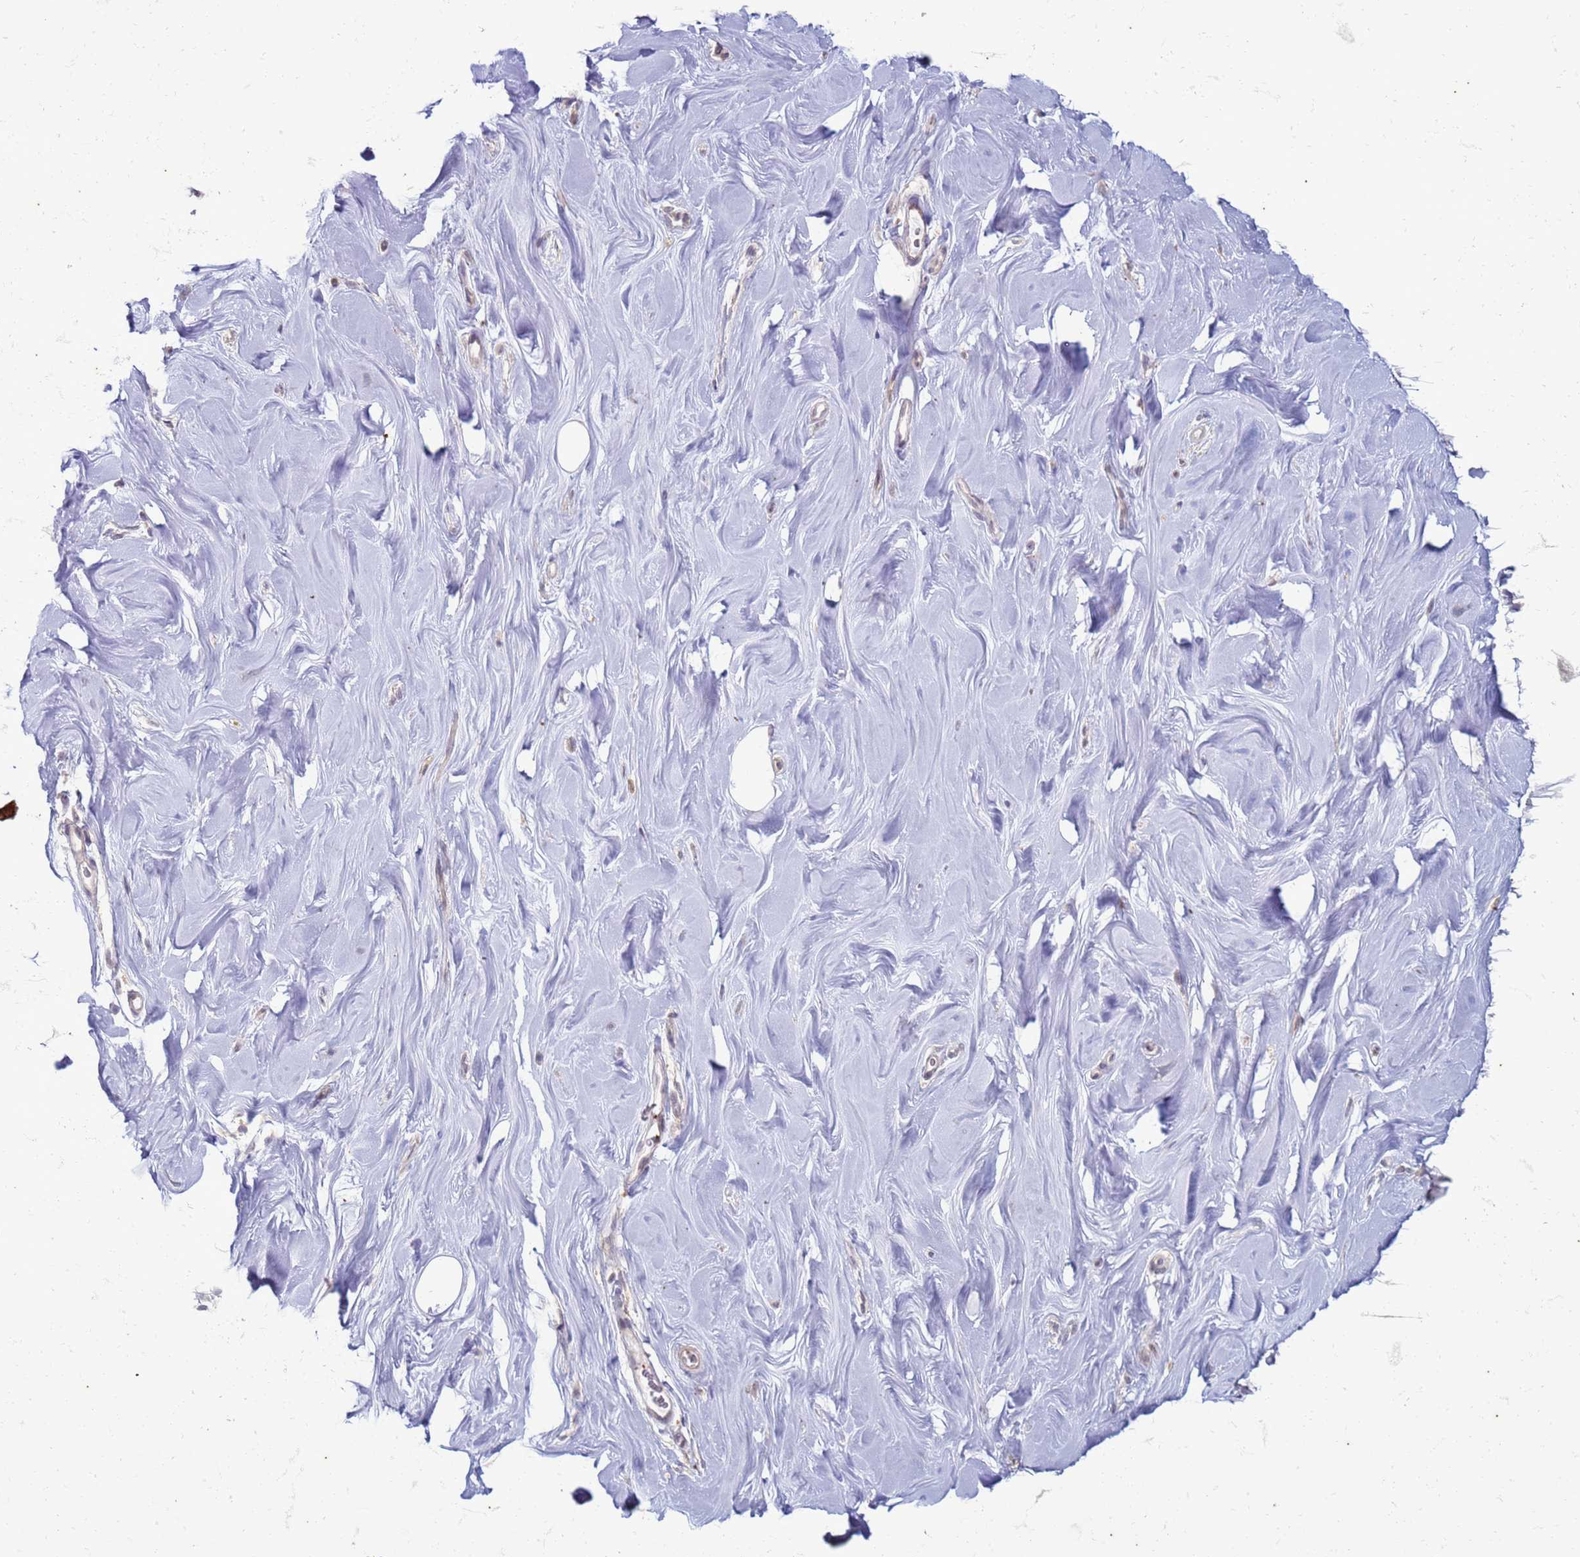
{"staining": {"intensity": "negative", "quantity": "none", "location": "none"}, "tissue": "adipose tissue", "cell_type": "Adipocytes", "image_type": "normal", "snomed": [{"axis": "morphology", "description": "Normal tissue, NOS"}, {"axis": "topography", "description": "Breast"}], "caption": "The IHC histopathology image has no significant staining in adipocytes of adipose tissue. (DAB immunohistochemistry (IHC), high magnification).", "gene": "SLC15A3", "patient": {"sex": "female", "age": 26}}